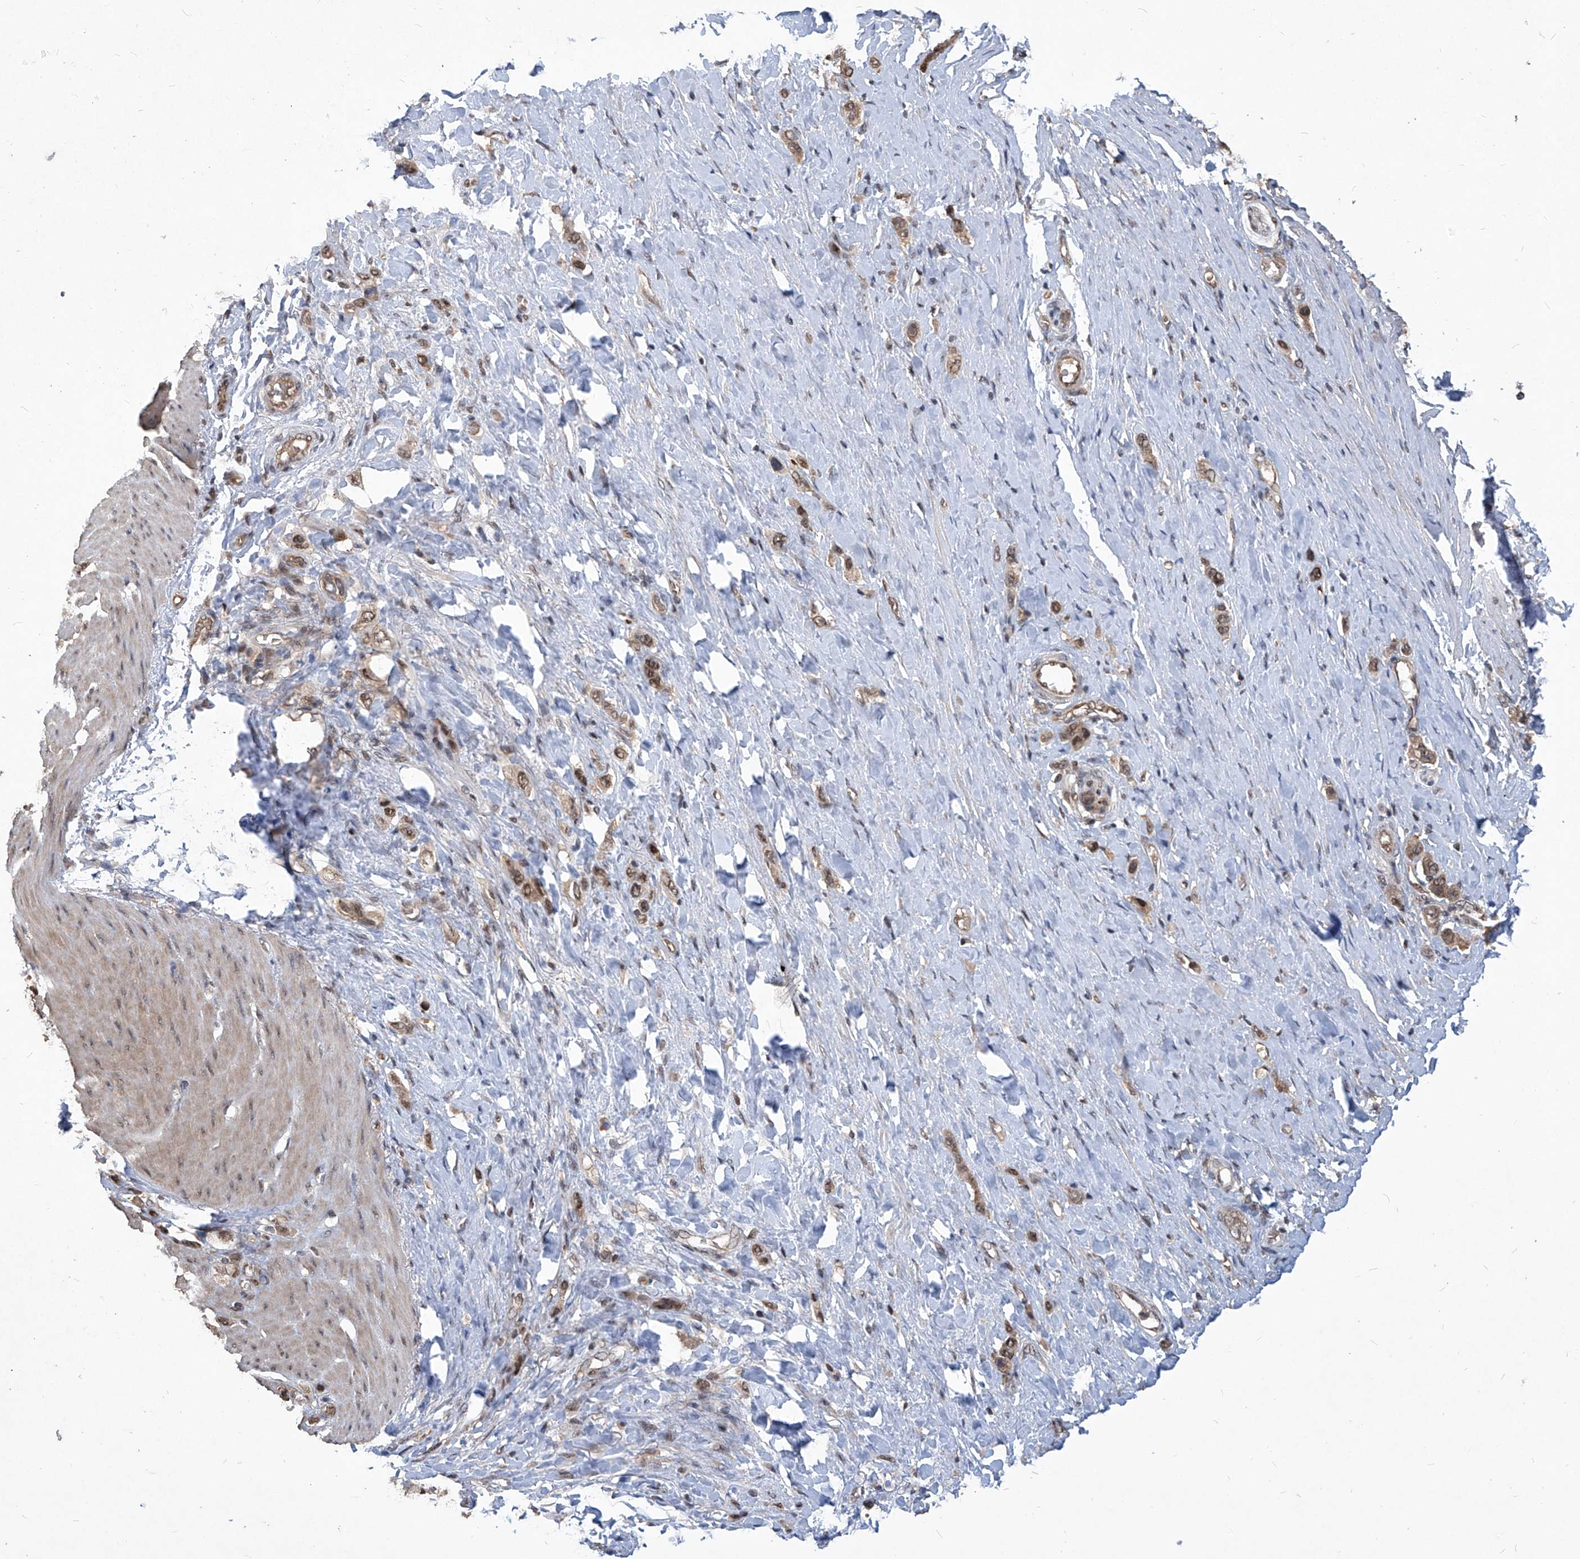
{"staining": {"intensity": "moderate", "quantity": ">75%", "location": "nuclear"}, "tissue": "stomach cancer", "cell_type": "Tumor cells", "image_type": "cancer", "snomed": [{"axis": "morphology", "description": "Adenocarcinoma, NOS"}, {"axis": "topography", "description": "Stomach"}], "caption": "This image displays stomach cancer (adenocarcinoma) stained with IHC to label a protein in brown. The nuclear of tumor cells show moderate positivity for the protein. Nuclei are counter-stained blue.", "gene": "PSMB1", "patient": {"sex": "female", "age": 65}}